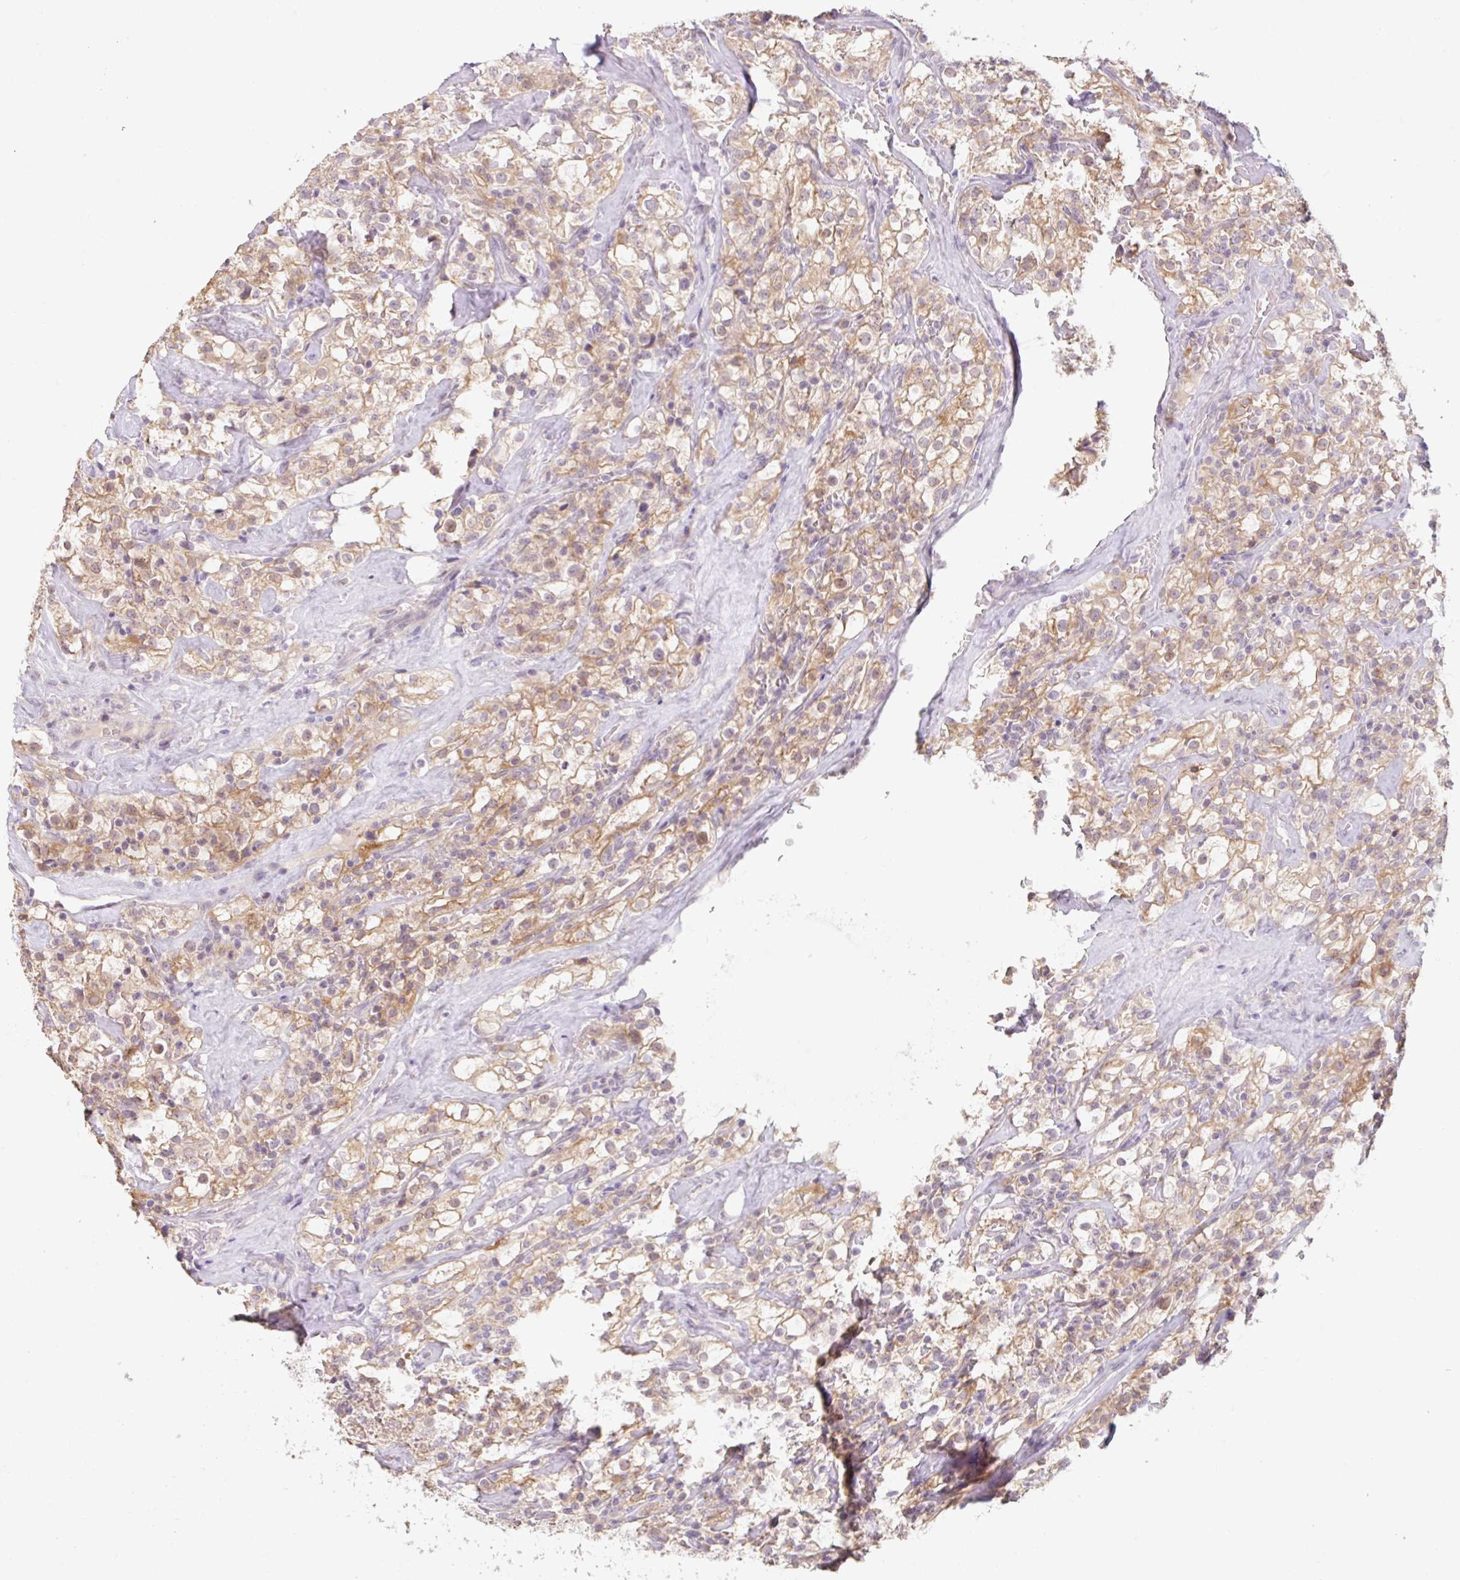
{"staining": {"intensity": "moderate", "quantity": ">75%", "location": "cytoplasmic/membranous"}, "tissue": "renal cancer", "cell_type": "Tumor cells", "image_type": "cancer", "snomed": [{"axis": "morphology", "description": "Adenocarcinoma, NOS"}, {"axis": "topography", "description": "Kidney"}], "caption": "Immunohistochemistry (DAB (3,3'-diaminobenzidine)) staining of renal adenocarcinoma demonstrates moderate cytoplasmic/membranous protein staining in about >75% of tumor cells.", "gene": "MIA2", "patient": {"sex": "female", "age": 74}}